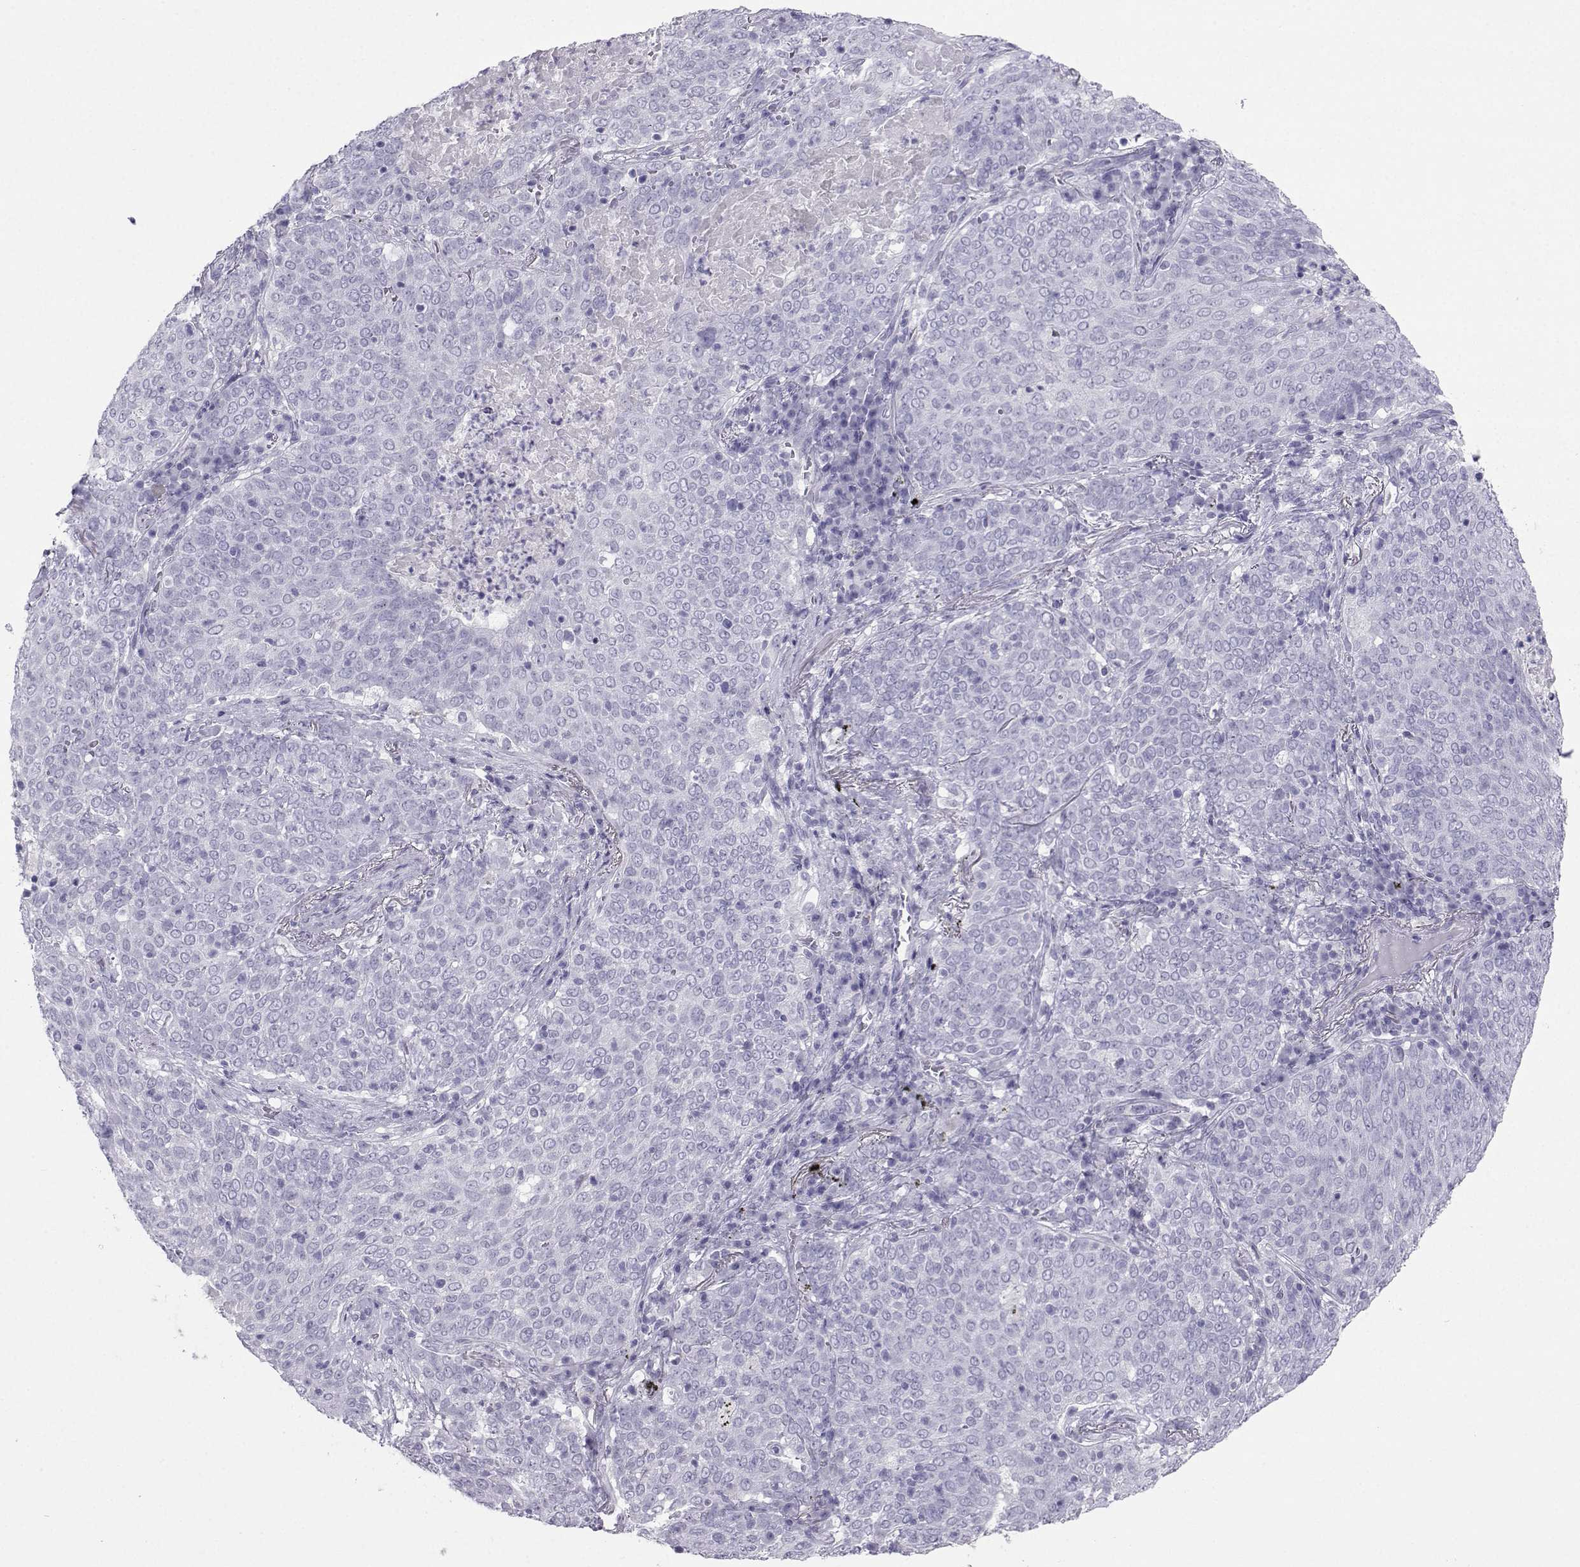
{"staining": {"intensity": "negative", "quantity": "none", "location": "none"}, "tissue": "lung cancer", "cell_type": "Tumor cells", "image_type": "cancer", "snomed": [{"axis": "morphology", "description": "Squamous cell carcinoma, NOS"}, {"axis": "topography", "description": "Lung"}], "caption": "Tumor cells show no significant protein expression in squamous cell carcinoma (lung).", "gene": "SST", "patient": {"sex": "male", "age": 82}}